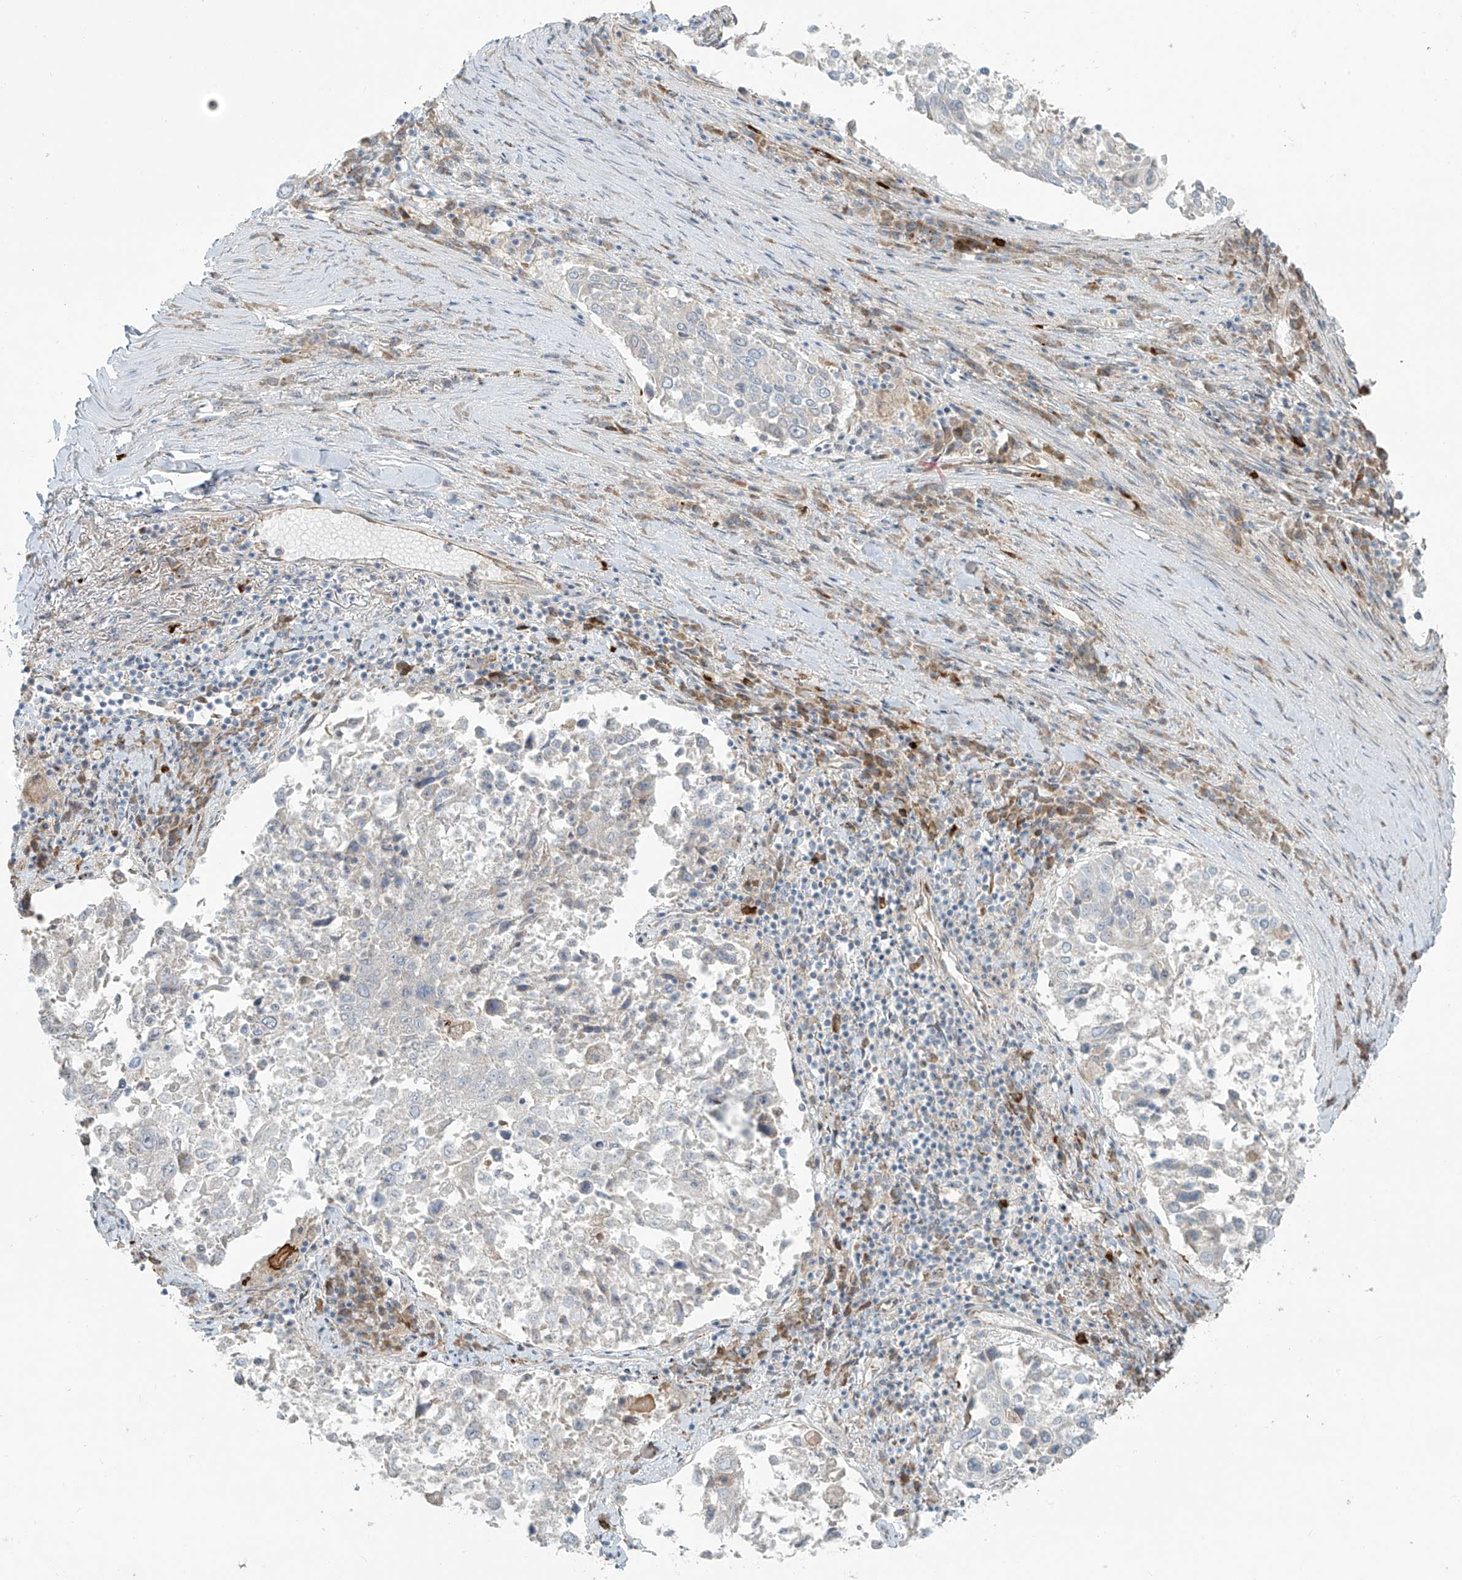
{"staining": {"intensity": "negative", "quantity": "none", "location": "none"}, "tissue": "lung cancer", "cell_type": "Tumor cells", "image_type": "cancer", "snomed": [{"axis": "morphology", "description": "Squamous cell carcinoma, NOS"}, {"axis": "topography", "description": "Lung"}], "caption": "Human squamous cell carcinoma (lung) stained for a protein using immunohistochemistry (IHC) demonstrates no expression in tumor cells.", "gene": "LZTS3", "patient": {"sex": "male", "age": 65}}